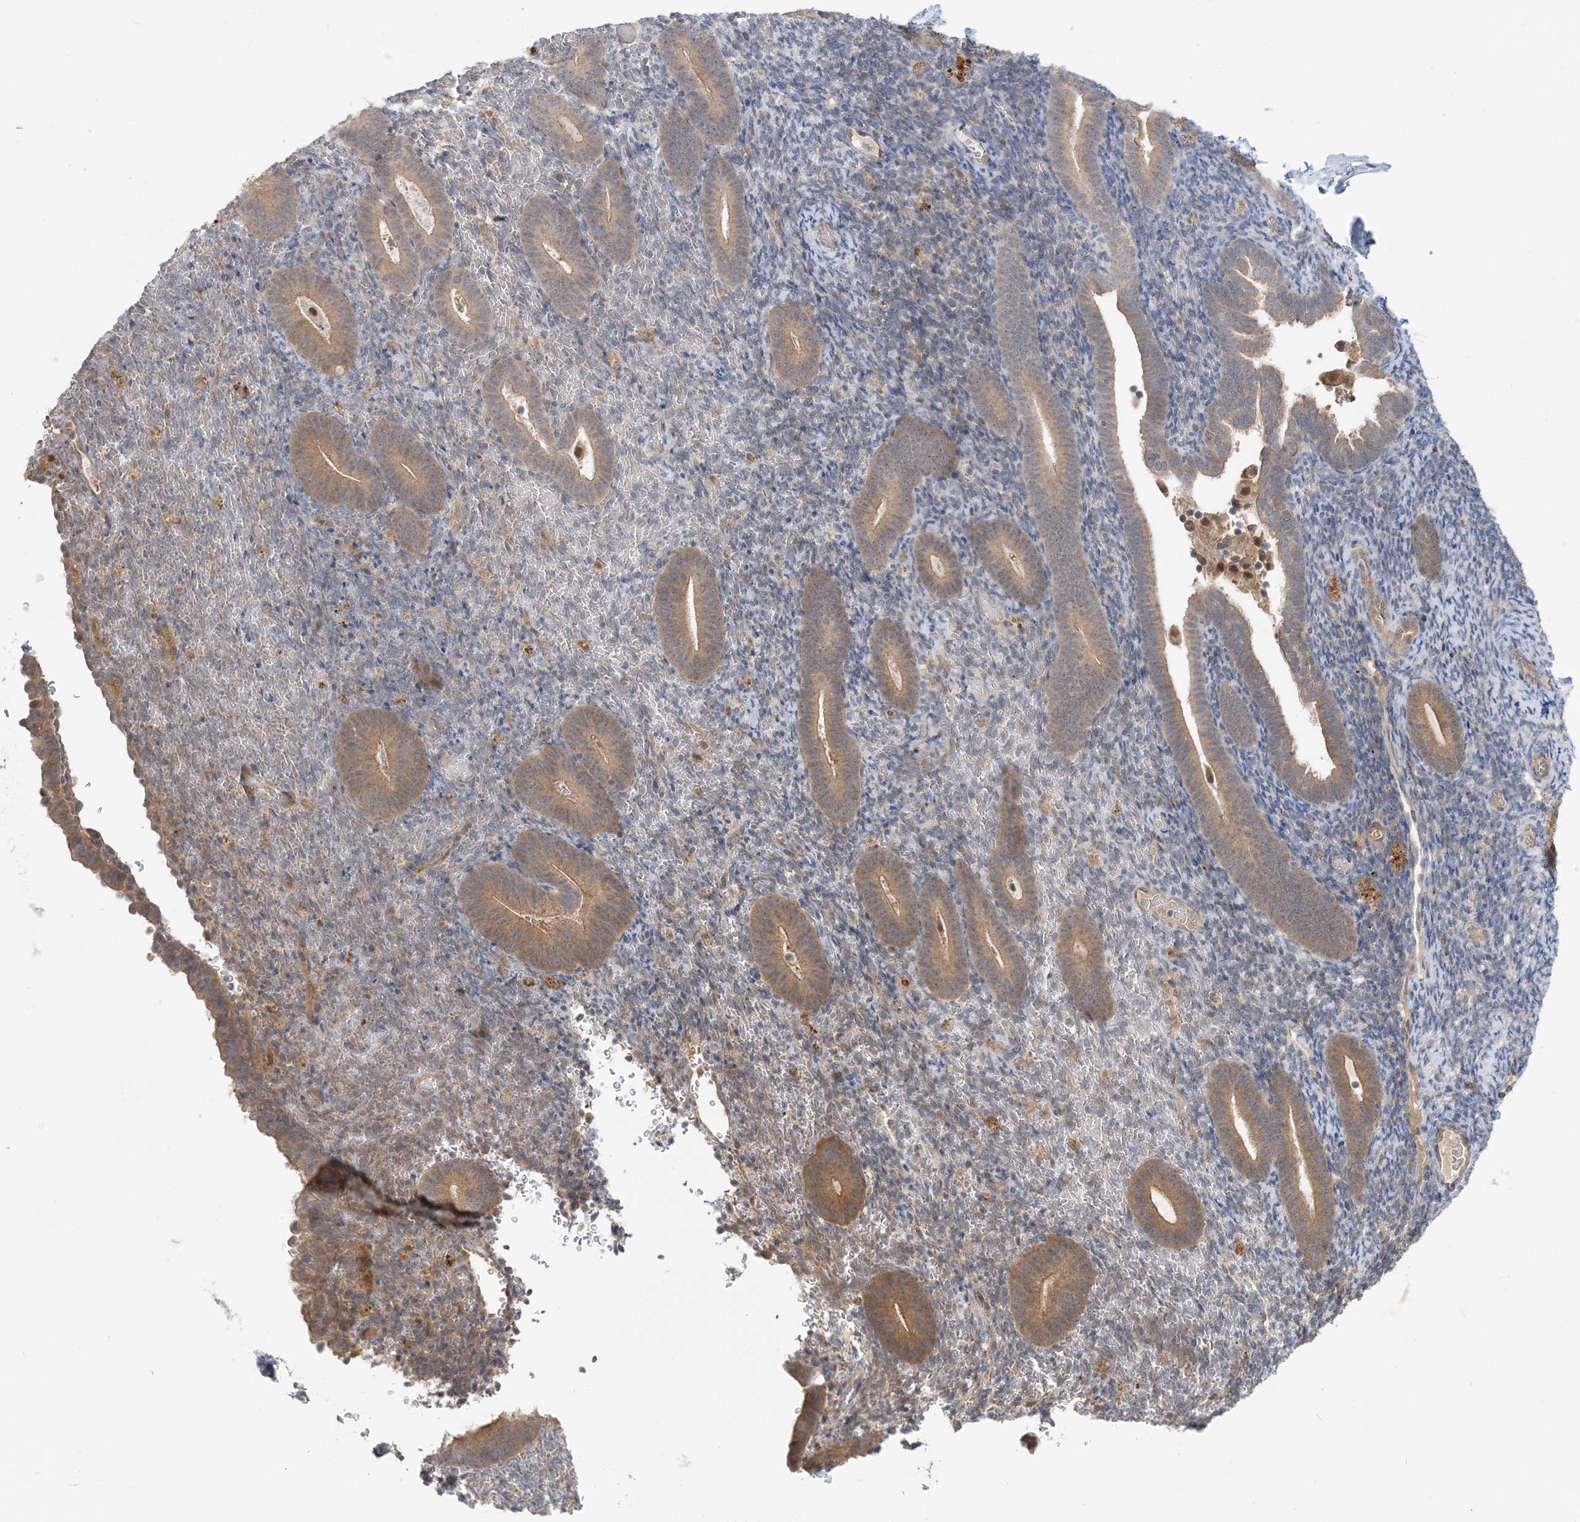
{"staining": {"intensity": "negative", "quantity": "none", "location": "none"}, "tissue": "endometrium", "cell_type": "Cells in endometrial stroma", "image_type": "normal", "snomed": [{"axis": "morphology", "description": "Normal tissue, NOS"}, {"axis": "topography", "description": "Endometrium"}], "caption": "This is a micrograph of immunohistochemistry staining of unremarkable endometrium, which shows no staining in cells in endometrial stroma. Brightfield microscopy of immunohistochemistry (IHC) stained with DAB (3,3'-diaminobenzidine) (brown) and hematoxylin (blue), captured at high magnification.", "gene": "WDR26", "patient": {"sex": "female", "age": 51}}